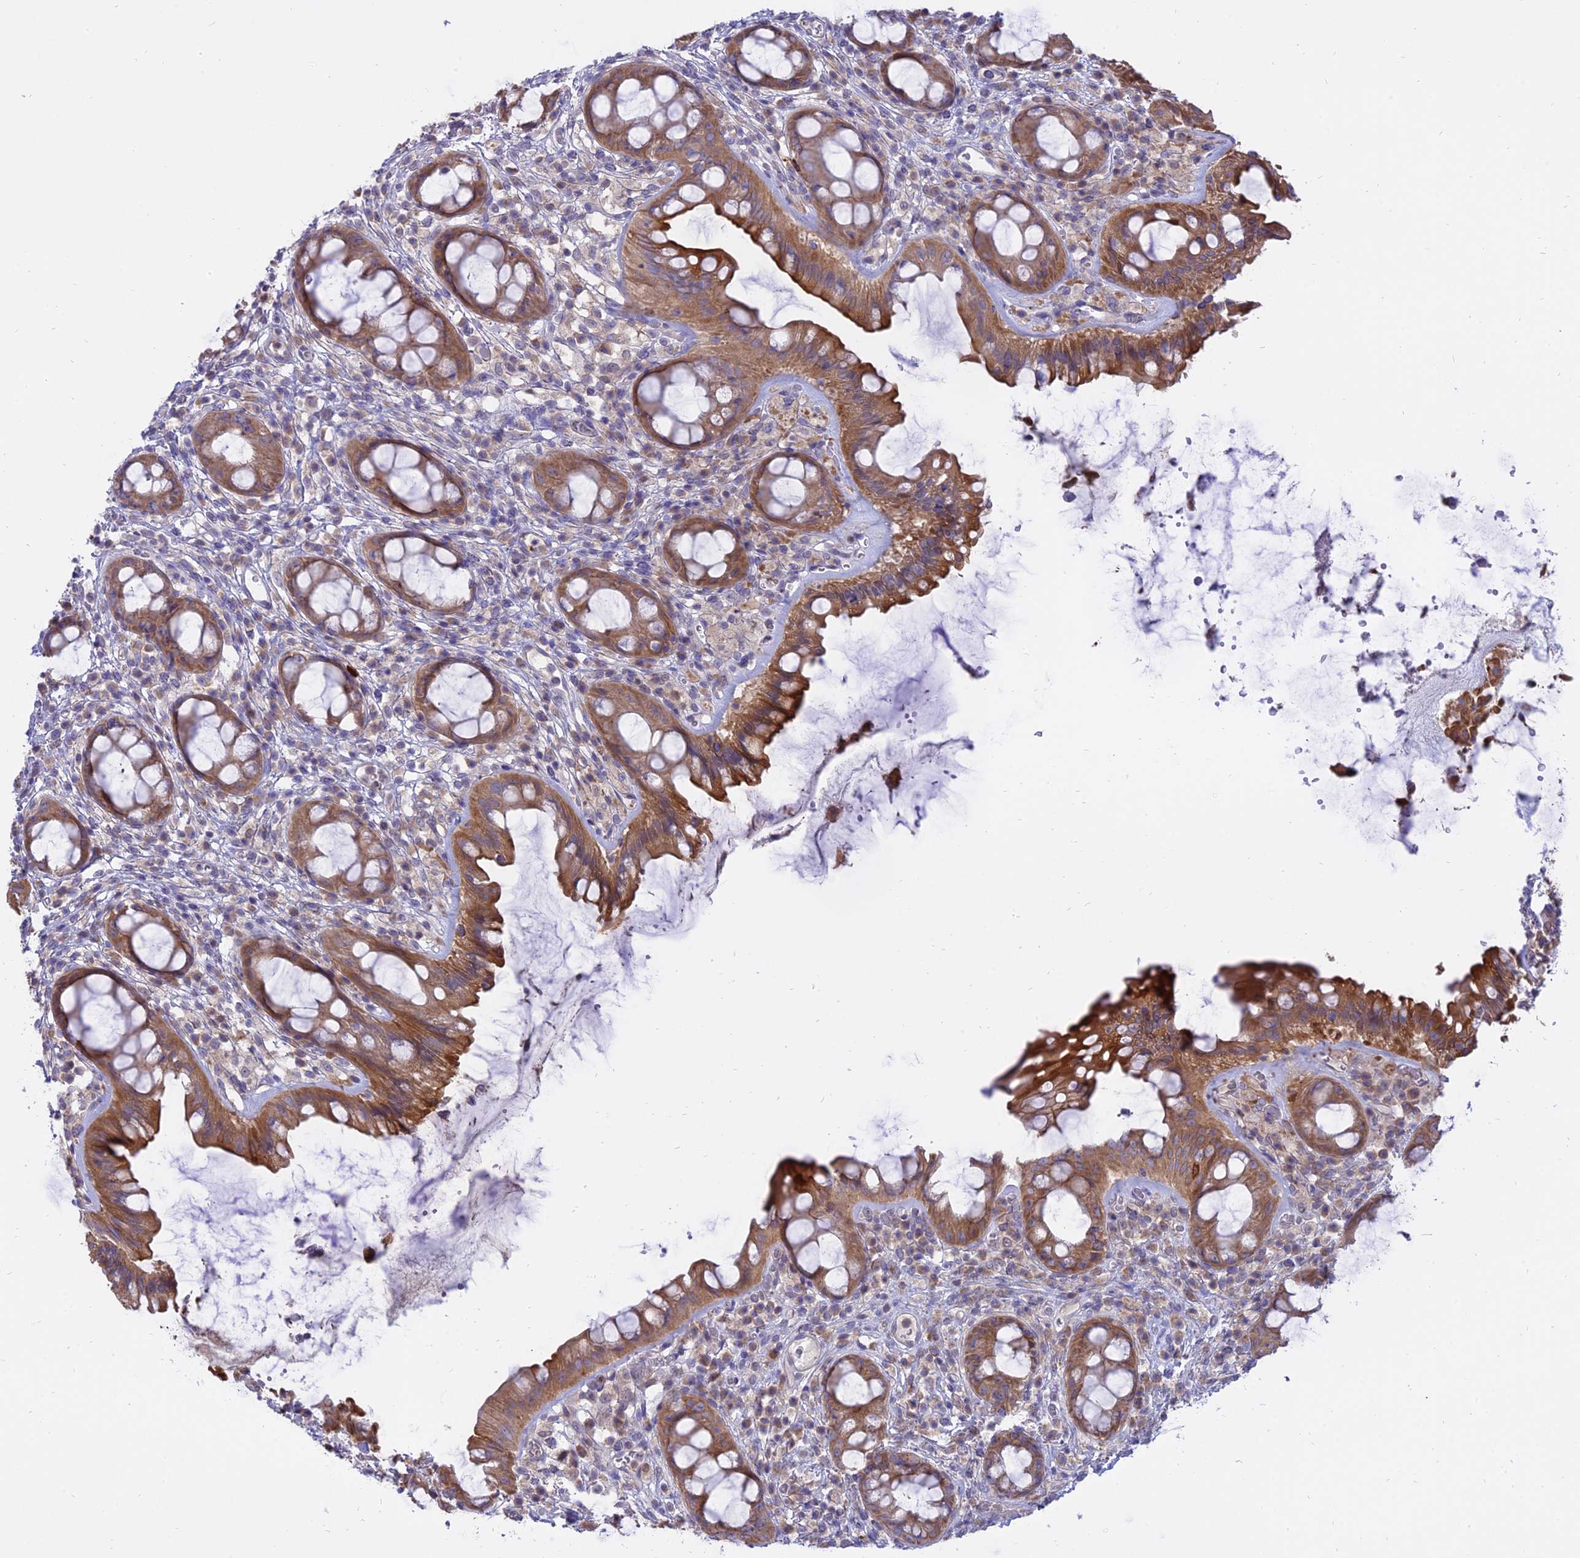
{"staining": {"intensity": "moderate", "quantity": ">75%", "location": "cytoplasmic/membranous"}, "tissue": "rectum", "cell_type": "Glandular cells", "image_type": "normal", "snomed": [{"axis": "morphology", "description": "Normal tissue, NOS"}, {"axis": "topography", "description": "Rectum"}], "caption": "An image showing moderate cytoplasmic/membranous expression in about >75% of glandular cells in unremarkable rectum, as visualized by brown immunohistochemical staining.", "gene": "IL21R", "patient": {"sex": "female", "age": 57}}